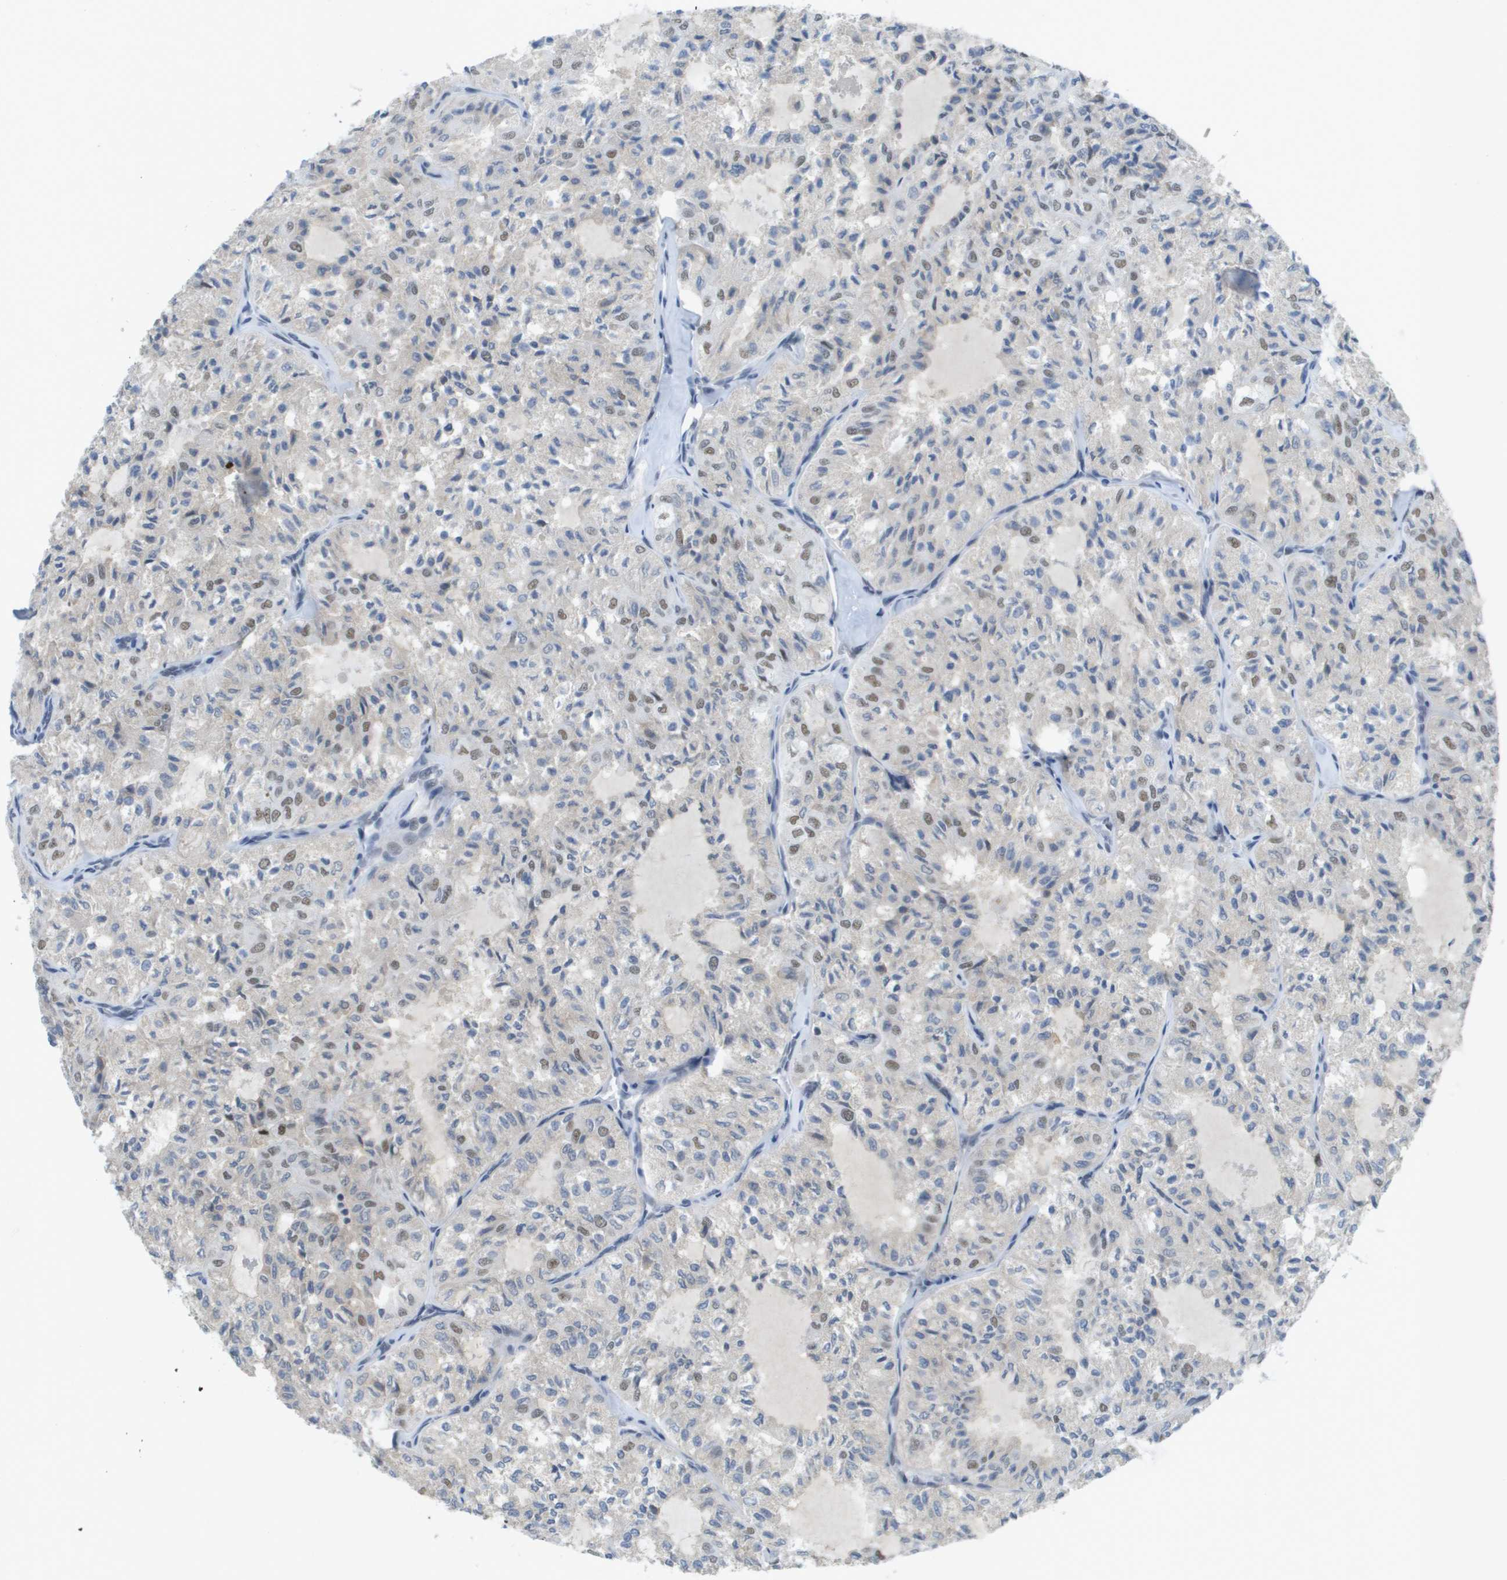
{"staining": {"intensity": "moderate", "quantity": "<25%", "location": "nuclear"}, "tissue": "thyroid cancer", "cell_type": "Tumor cells", "image_type": "cancer", "snomed": [{"axis": "morphology", "description": "Follicular adenoma carcinoma, NOS"}, {"axis": "topography", "description": "Thyroid gland"}], "caption": "Immunohistochemistry photomicrograph of follicular adenoma carcinoma (thyroid) stained for a protein (brown), which demonstrates low levels of moderate nuclear expression in approximately <25% of tumor cells.", "gene": "TP53RK", "patient": {"sex": "male", "age": 75}}